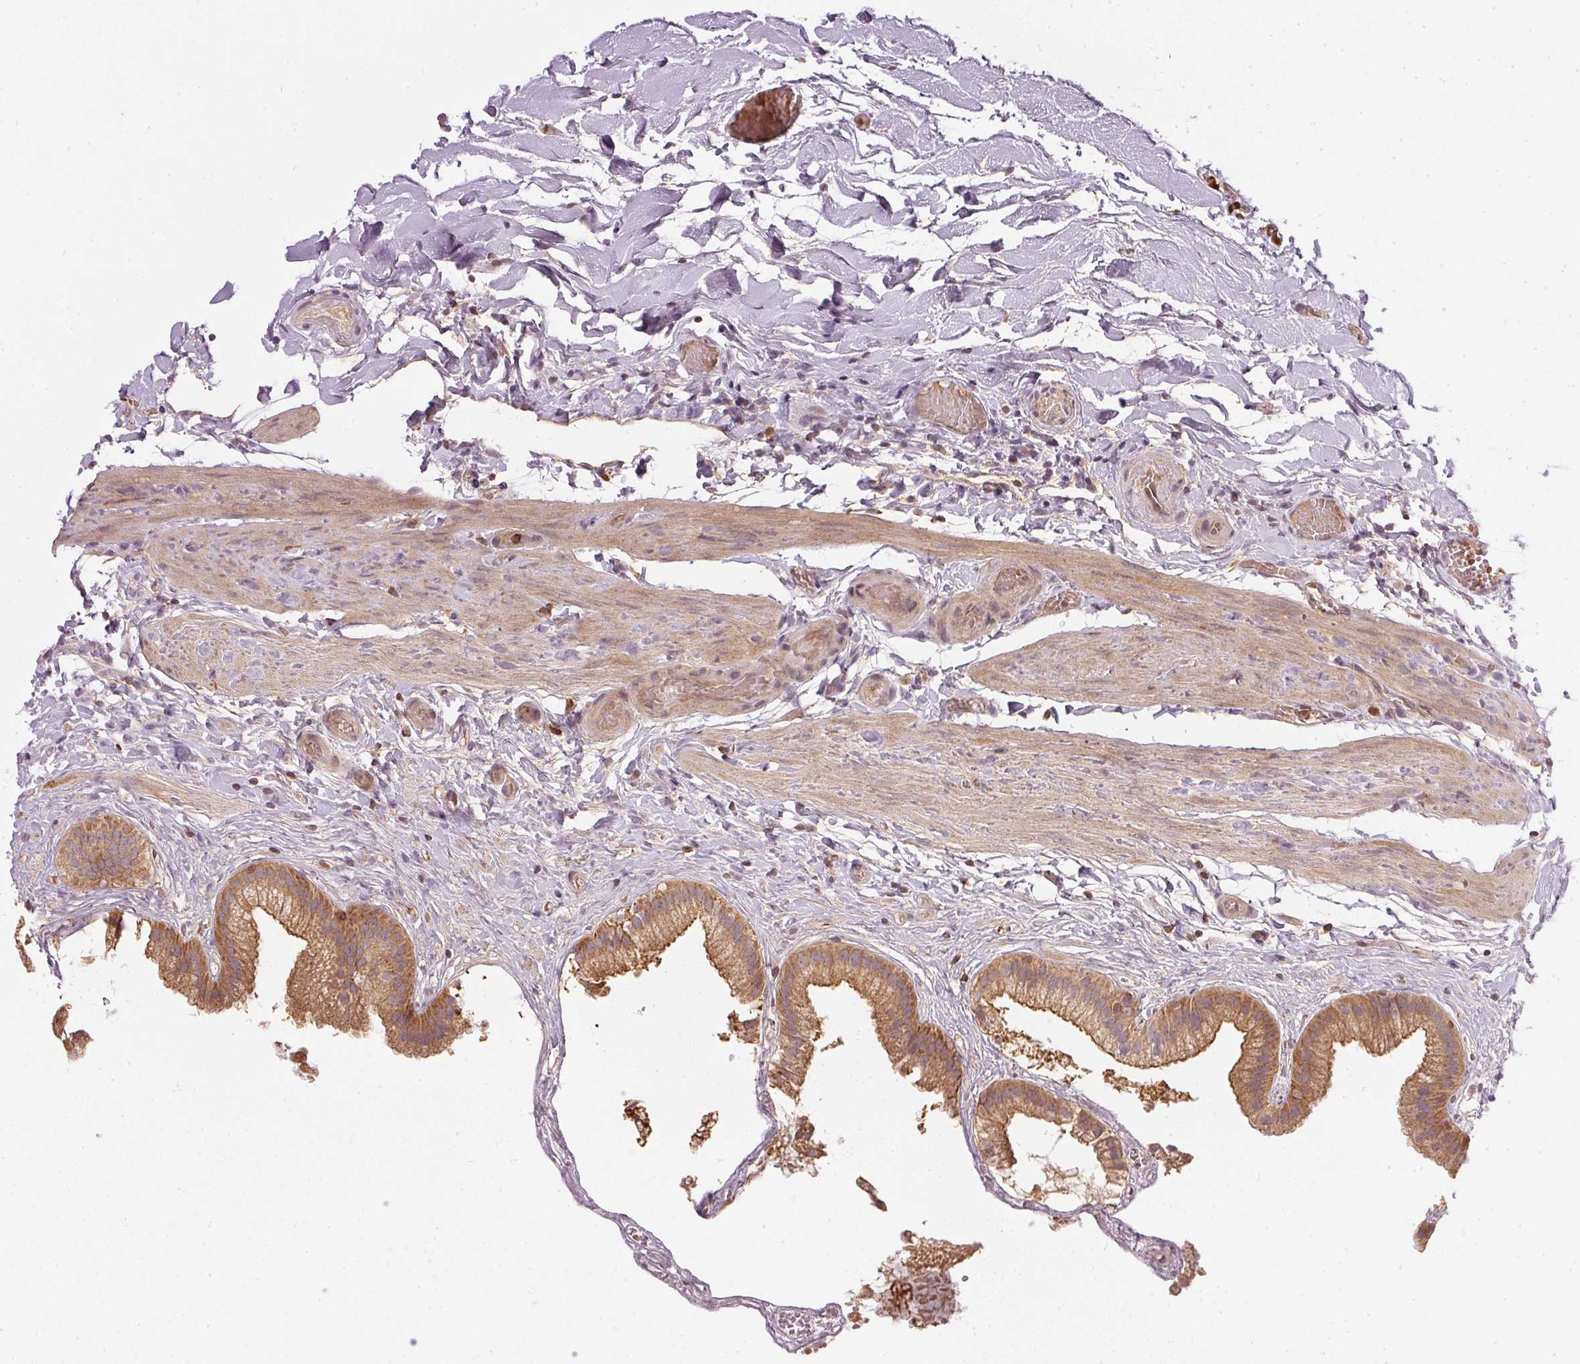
{"staining": {"intensity": "moderate", "quantity": ">75%", "location": "cytoplasmic/membranous"}, "tissue": "gallbladder", "cell_type": "Glandular cells", "image_type": "normal", "snomed": [{"axis": "morphology", "description": "Normal tissue, NOS"}, {"axis": "topography", "description": "Gallbladder"}], "caption": "Gallbladder stained for a protein demonstrates moderate cytoplasmic/membranous positivity in glandular cells. The protein is shown in brown color, while the nuclei are stained blue.", "gene": "NADK2", "patient": {"sex": "female", "age": 63}}